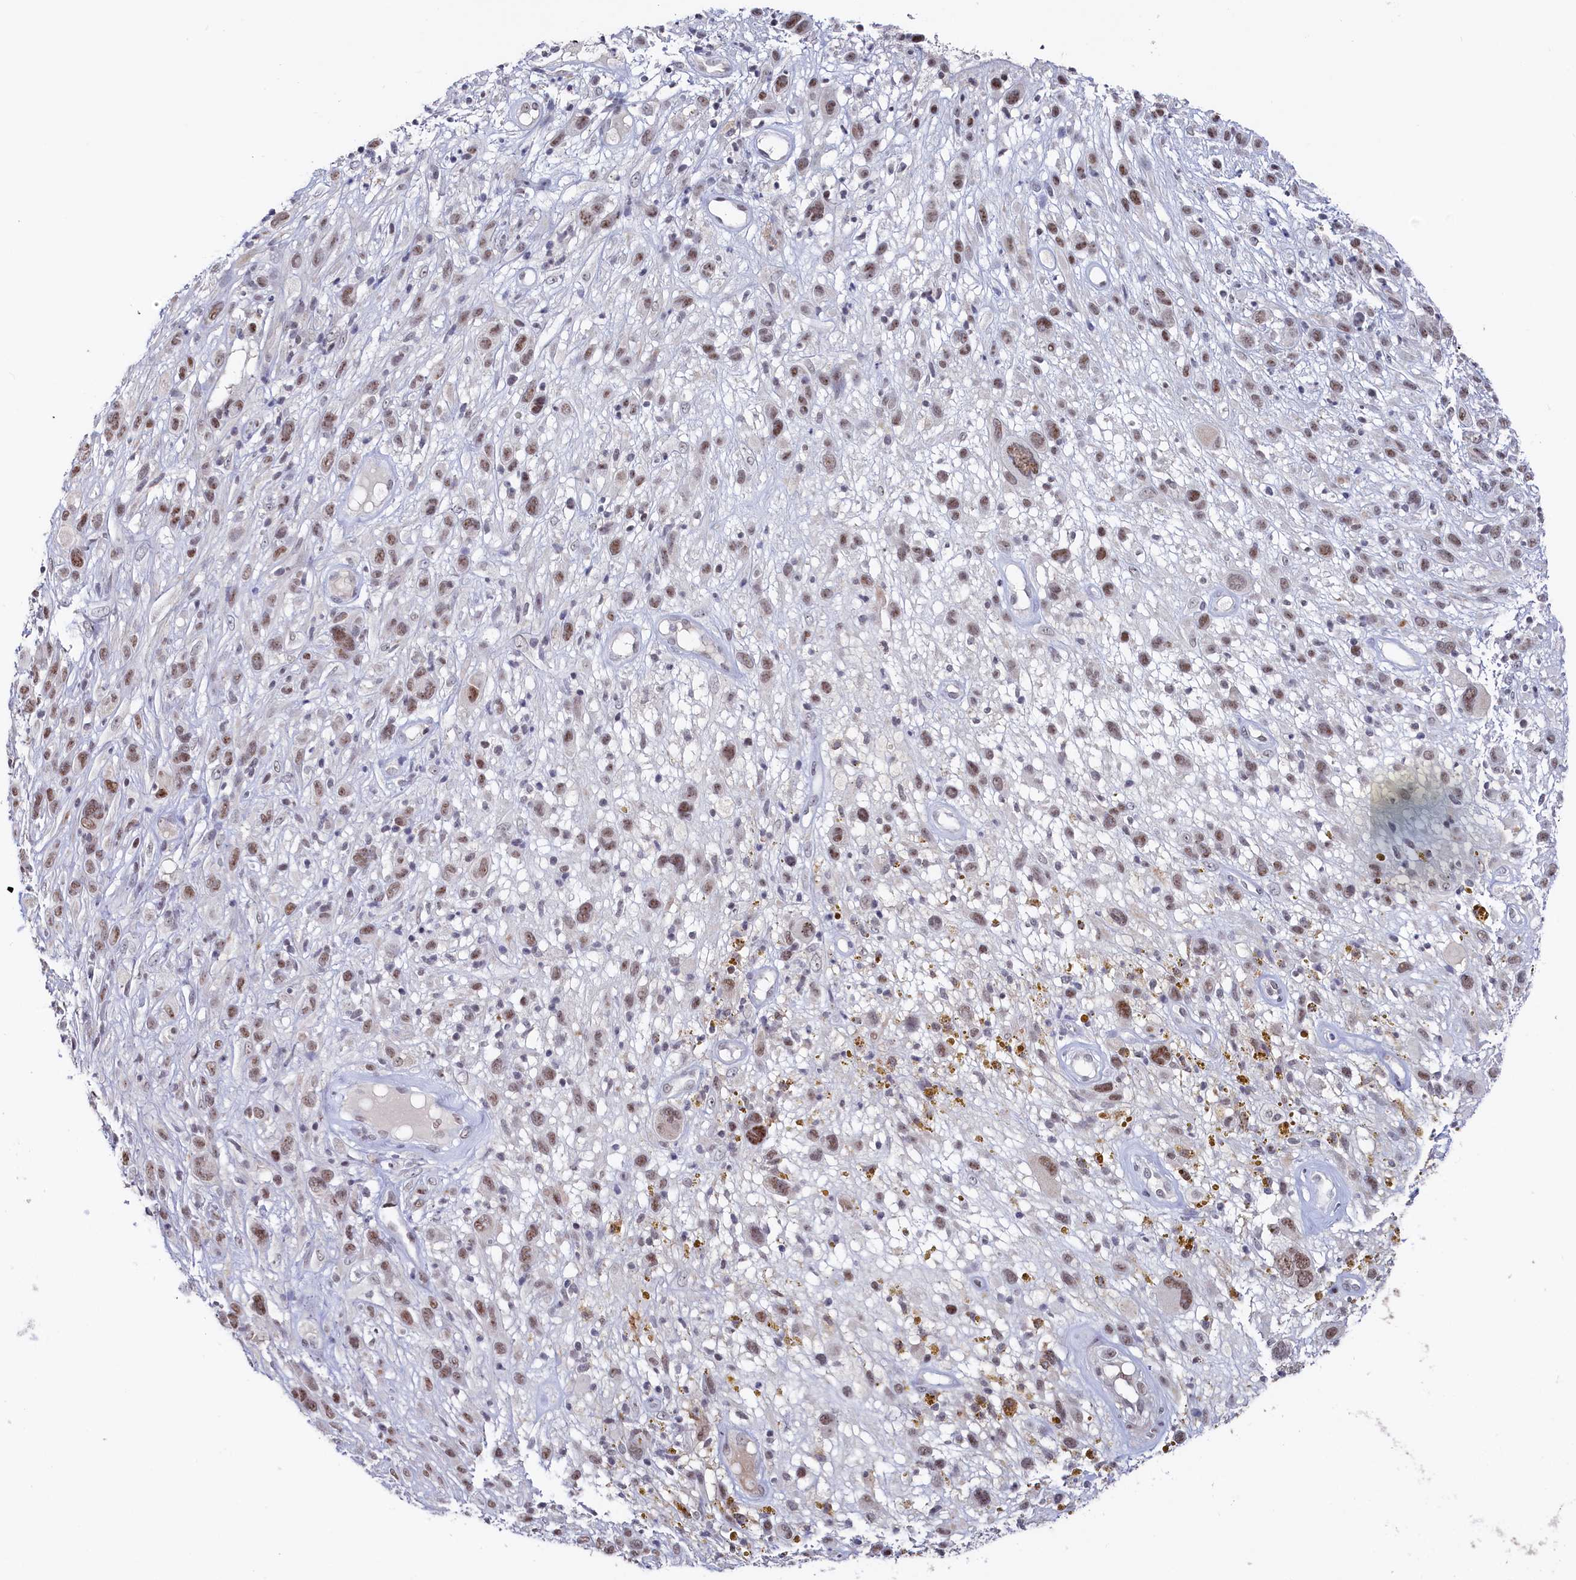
{"staining": {"intensity": "moderate", "quantity": ">75%", "location": "nuclear"}, "tissue": "melanoma", "cell_type": "Tumor cells", "image_type": "cancer", "snomed": [{"axis": "morphology", "description": "Malignant melanoma, NOS"}, {"axis": "topography", "description": "Skin of trunk"}], "caption": "Moderate nuclear expression is present in about >75% of tumor cells in malignant melanoma. (Brightfield microscopy of DAB IHC at high magnification).", "gene": "TIGD4", "patient": {"sex": "male", "age": 71}}